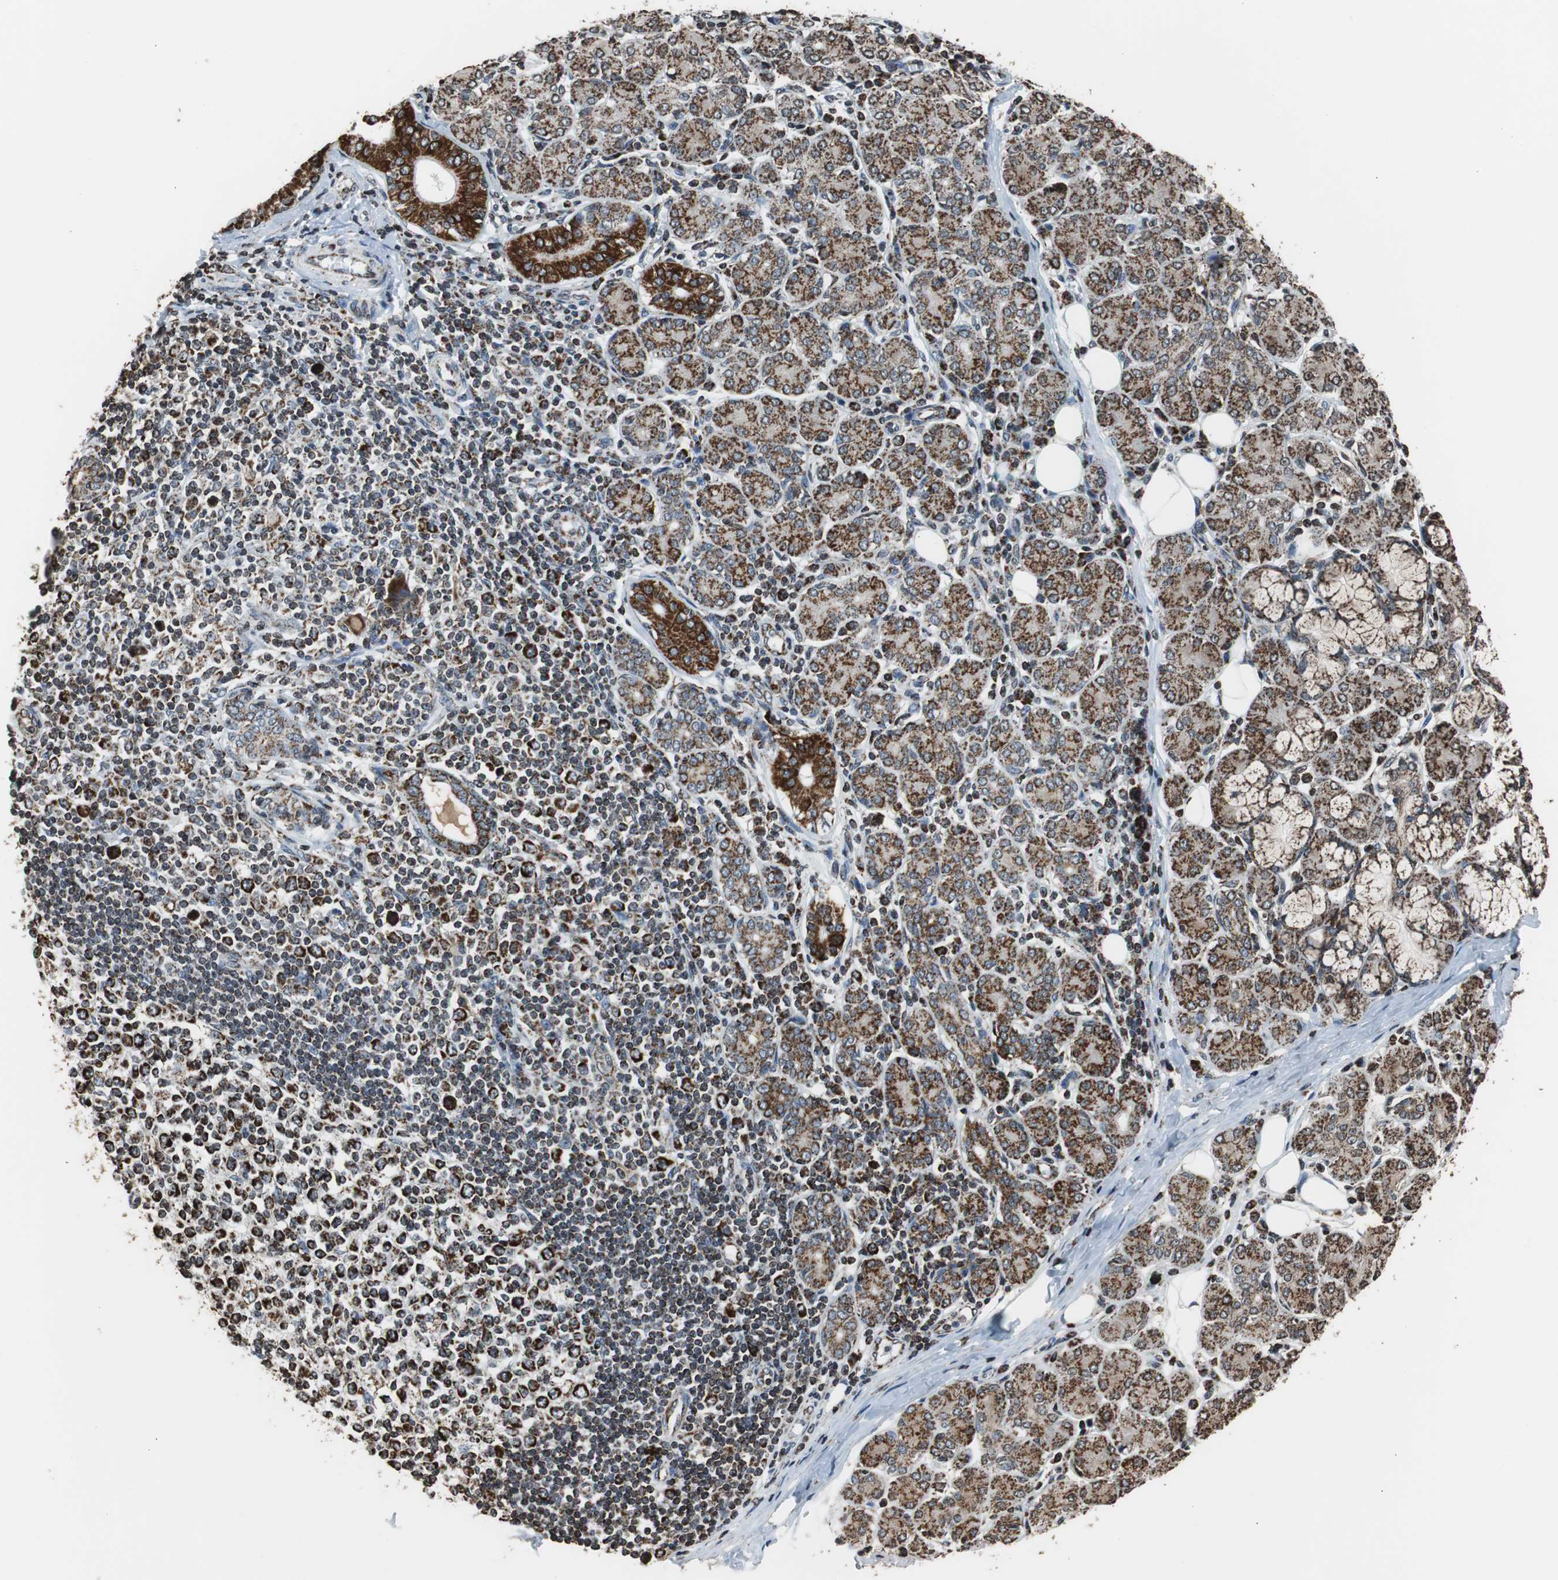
{"staining": {"intensity": "strong", "quantity": ">75%", "location": "cytoplasmic/membranous"}, "tissue": "salivary gland", "cell_type": "Glandular cells", "image_type": "normal", "snomed": [{"axis": "morphology", "description": "Normal tissue, NOS"}, {"axis": "morphology", "description": "Inflammation, NOS"}, {"axis": "topography", "description": "Lymph node"}, {"axis": "topography", "description": "Salivary gland"}], "caption": "Immunohistochemical staining of unremarkable salivary gland reveals >75% levels of strong cytoplasmic/membranous protein positivity in approximately >75% of glandular cells.", "gene": "HSPA9", "patient": {"sex": "male", "age": 3}}